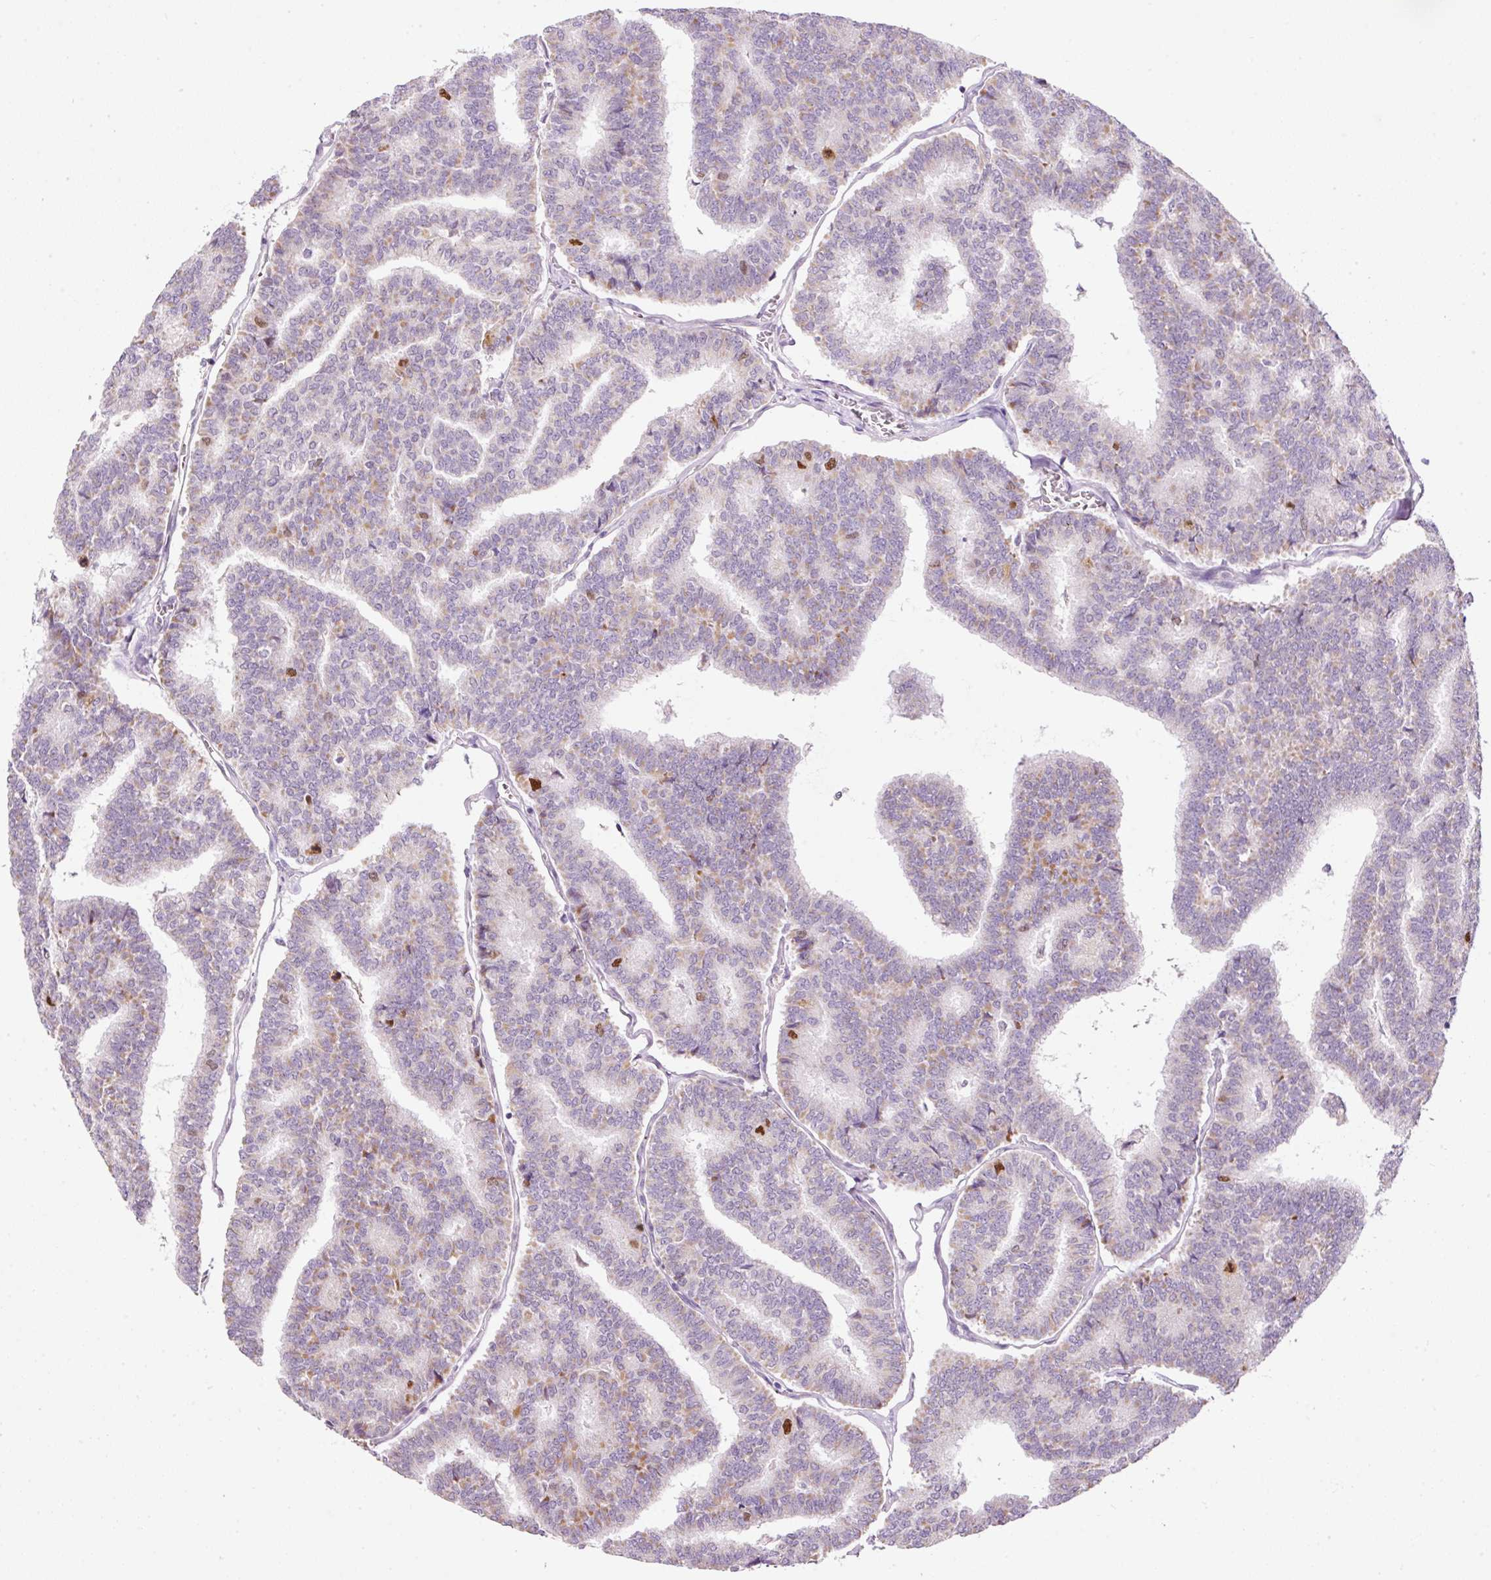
{"staining": {"intensity": "weak", "quantity": "25%-75%", "location": "cytoplasmic/membranous"}, "tissue": "thyroid cancer", "cell_type": "Tumor cells", "image_type": "cancer", "snomed": [{"axis": "morphology", "description": "Papillary adenocarcinoma, NOS"}, {"axis": "topography", "description": "Thyroid gland"}], "caption": "There is low levels of weak cytoplasmic/membranous expression in tumor cells of thyroid papillary adenocarcinoma, as demonstrated by immunohistochemical staining (brown color).", "gene": "KPNA2", "patient": {"sex": "female", "age": 35}}